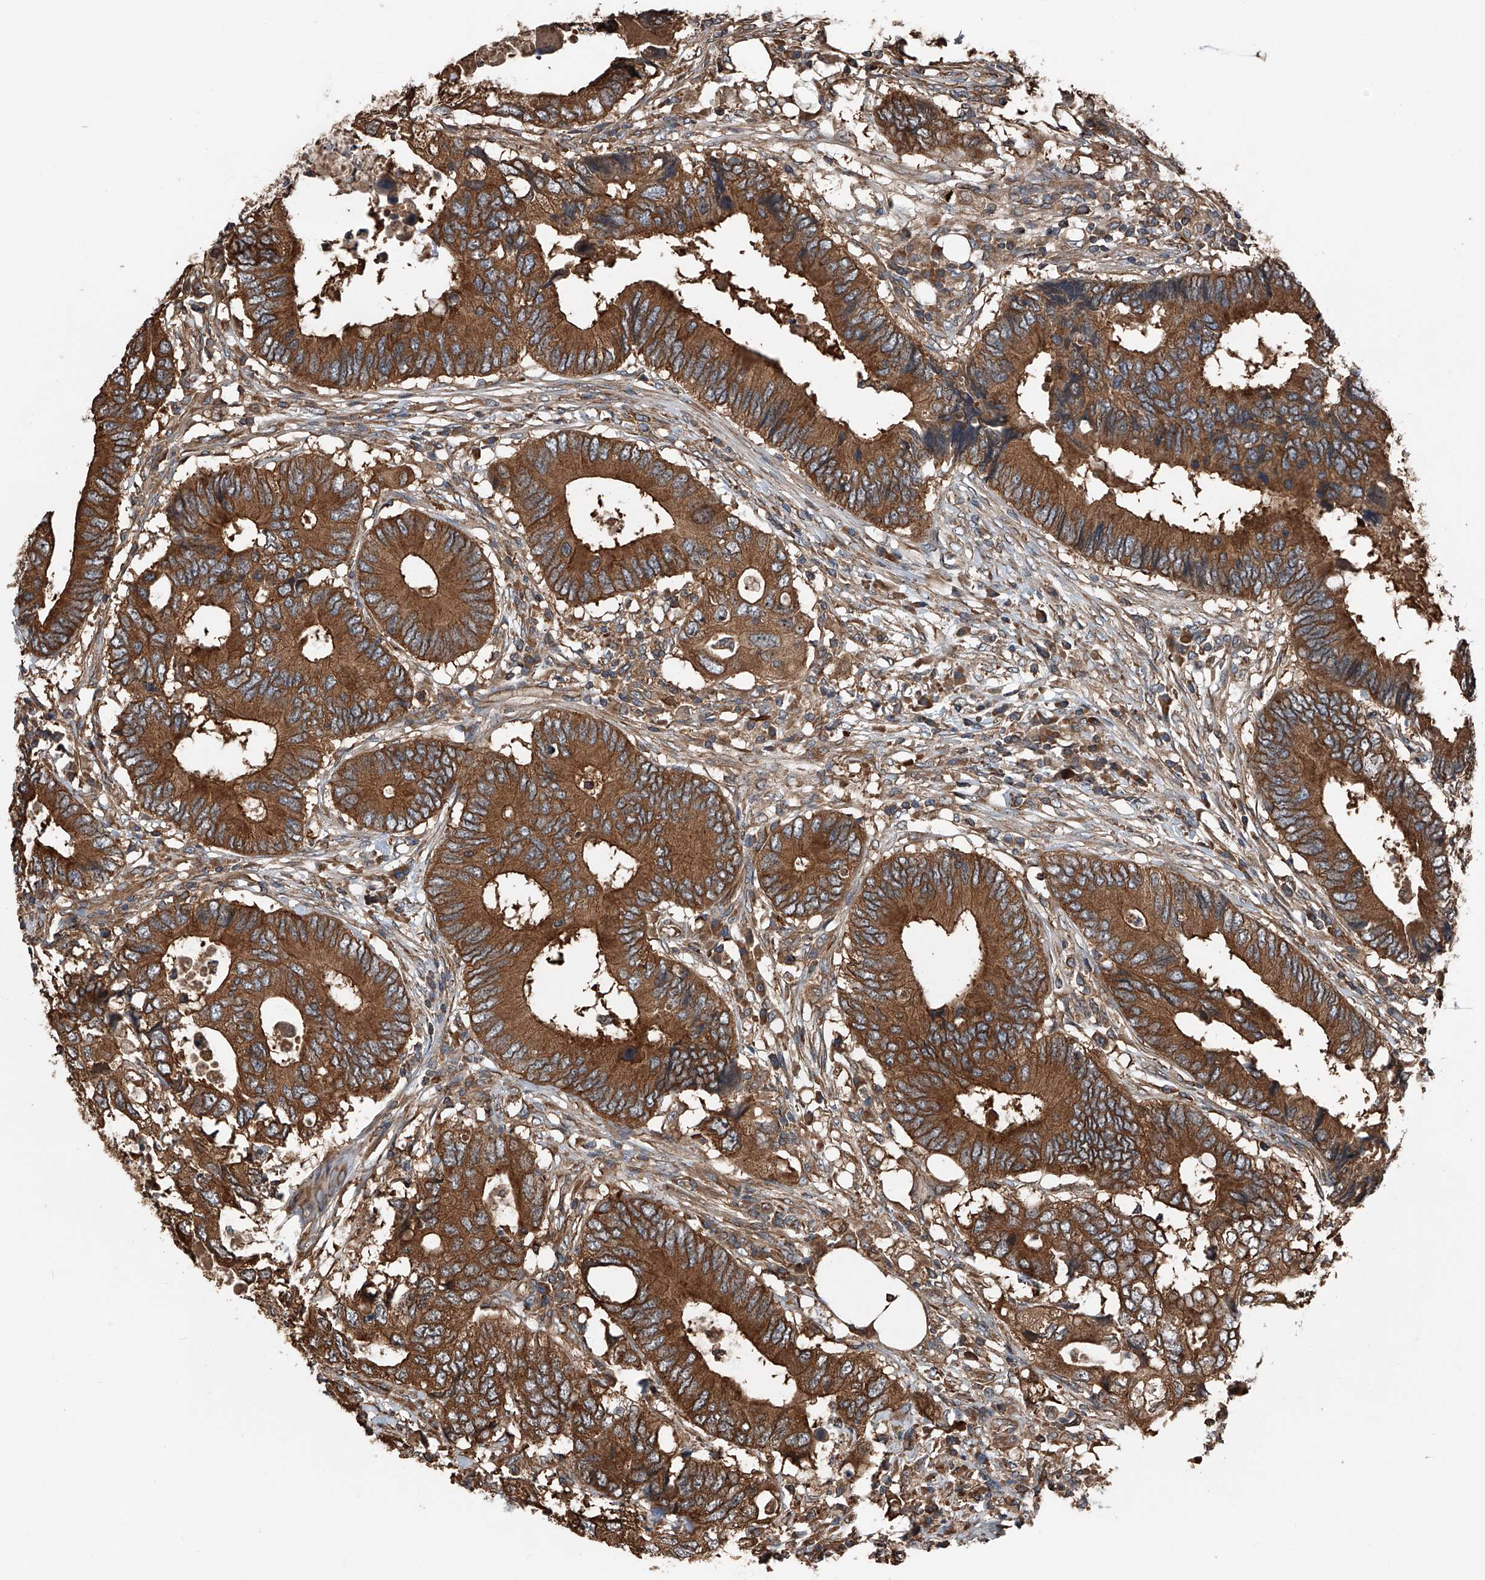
{"staining": {"intensity": "strong", "quantity": ">75%", "location": "cytoplasmic/membranous"}, "tissue": "colorectal cancer", "cell_type": "Tumor cells", "image_type": "cancer", "snomed": [{"axis": "morphology", "description": "Adenocarcinoma, NOS"}, {"axis": "topography", "description": "Colon"}], "caption": "About >75% of tumor cells in human colorectal adenocarcinoma exhibit strong cytoplasmic/membranous protein expression as visualized by brown immunohistochemical staining.", "gene": "KCNJ2", "patient": {"sex": "male", "age": 71}}